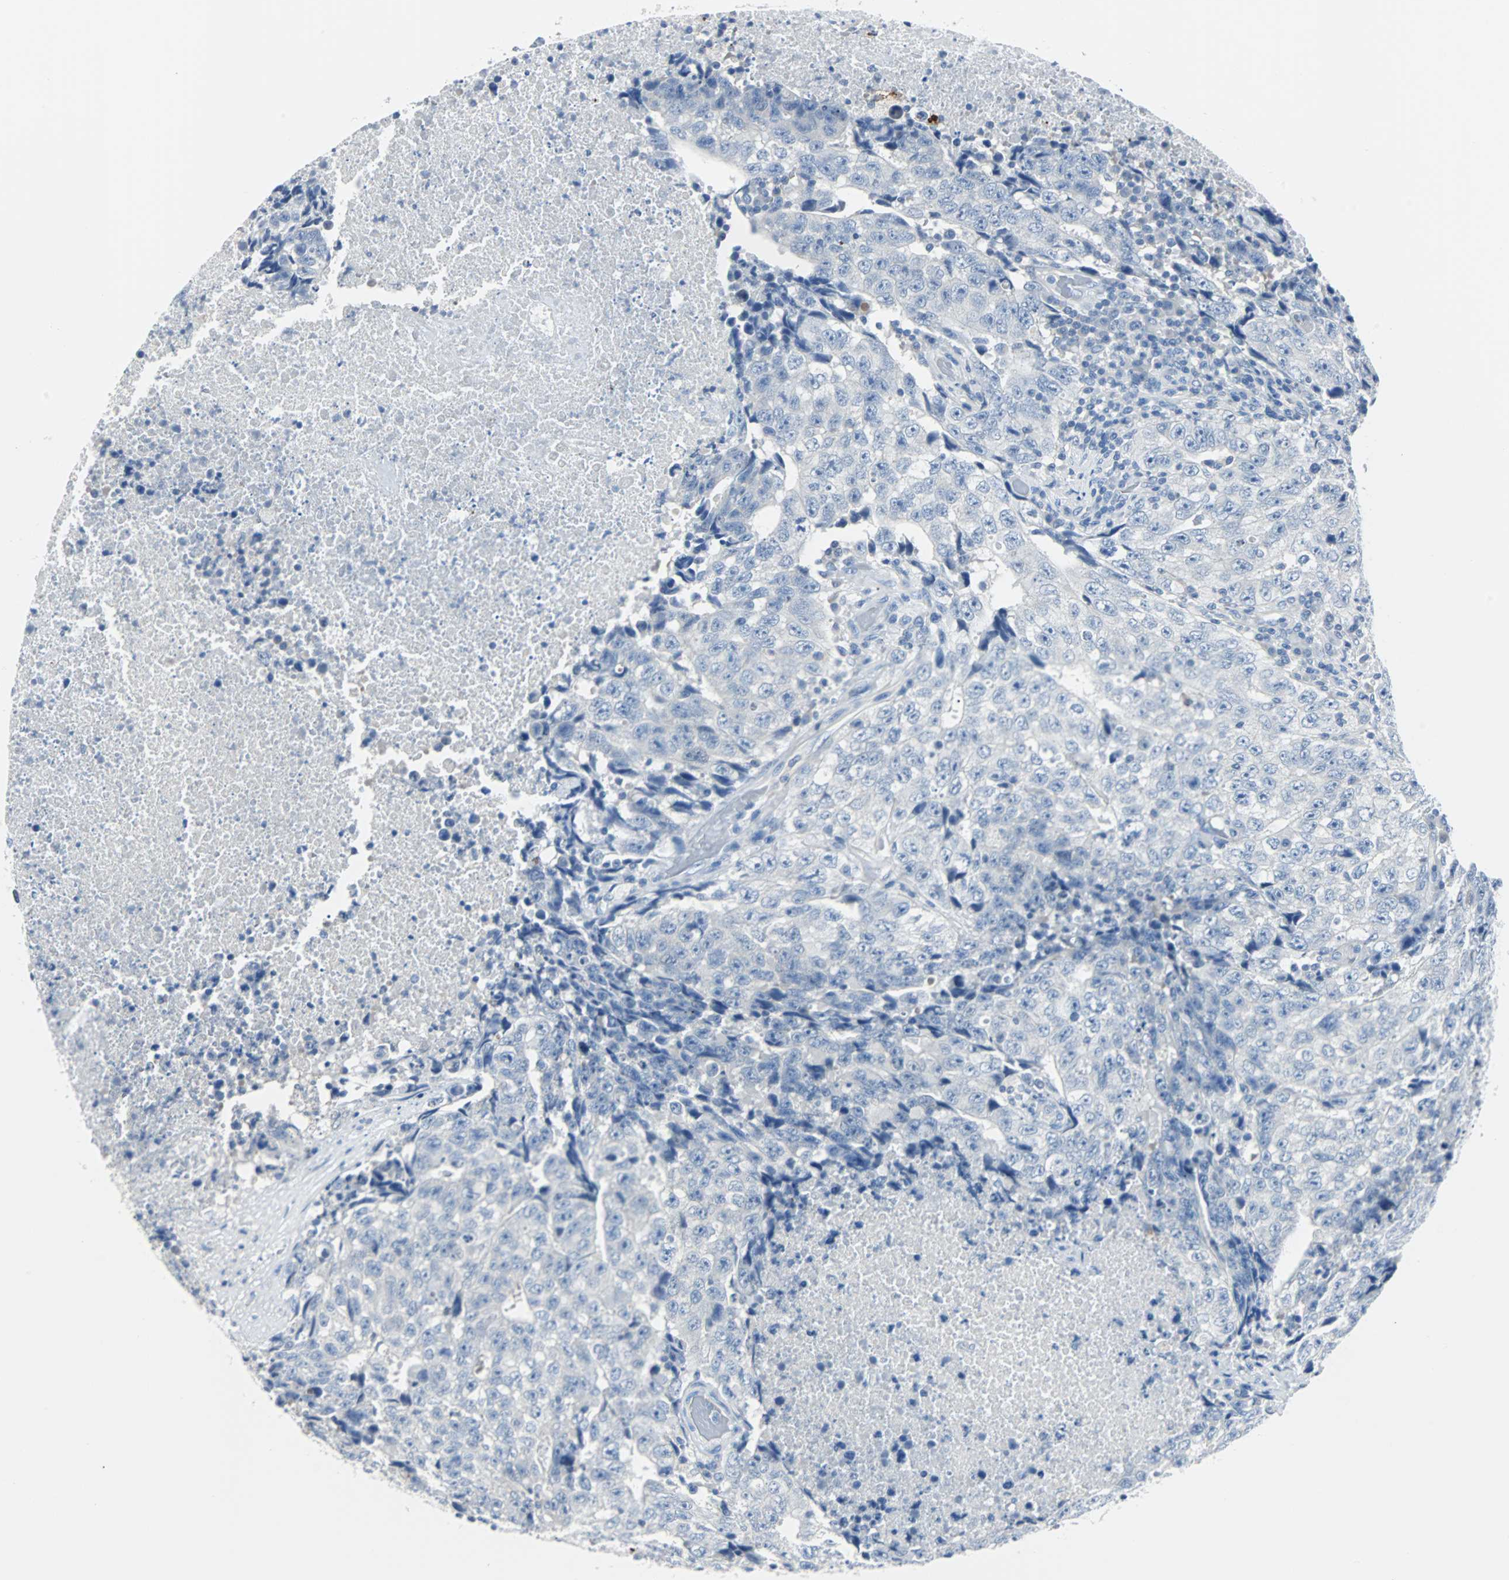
{"staining": {"intensity": "negative", "quantity": "none", "location": "none"}, "tissue": "testis cancer", "cell_type": "Tumor cells", "image_type": "cancer", "snomed": [{"axis": "morphology", "description": "Necrosis, NOS"}, {"axis": "morphology", "description": "Carcinoma, Embryonal, NOS"}, {"axis": "topography", "description": "Testis"}], "caption": "Tumor cells are negative for brown protein staining in embryonal carcinoma (testis).", "gene": "RASA1", "patient": {"sex": "male", "age": 19}}